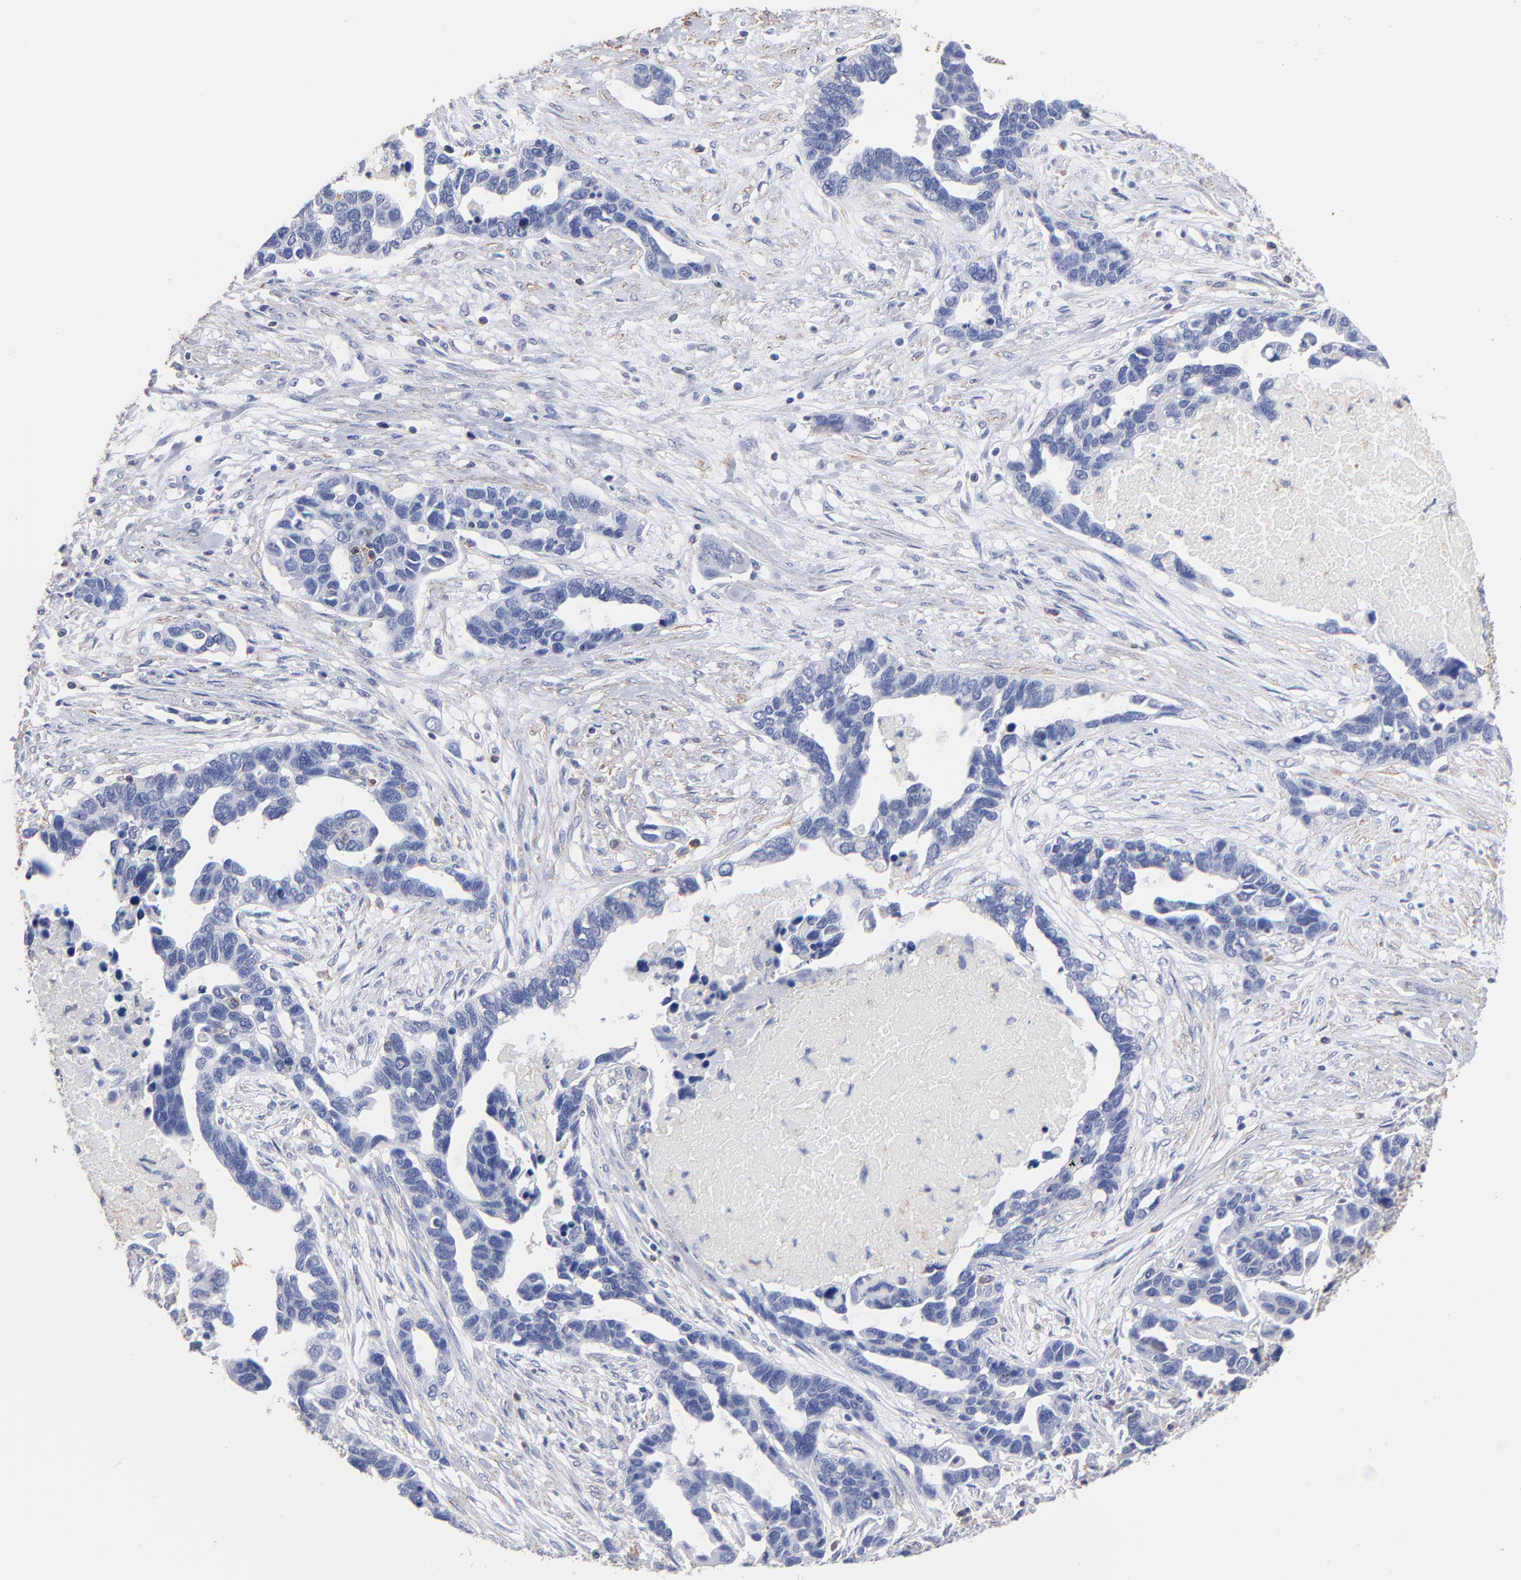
{"staining": {"intensity": "negative", "quantity": "none", "location": "none"}, "tissue": "ovarian cancer", "cell_type": "Tumor cells", "image_type": "cancer", "snomed": [{"axis": "morphology", "description": "Cystadenocarcinoma, serous, NOS"}, {"axis": "topography", "description": "Ovary"}], "caption": "This photomicrograph is of ovarian cancer (serous cystadenocarcinoma) stained with IHC to label a protein in brown with the nuclei are counter-stained blue. There is no expression in tumor cells. (DAB (3,3'-diaminobenzidine) immunohistochemistry (IHC) visualized using brightfield microscopy, high magnification).", "gene": "ASL", "patient": {"sex": "female", "age": 54}}